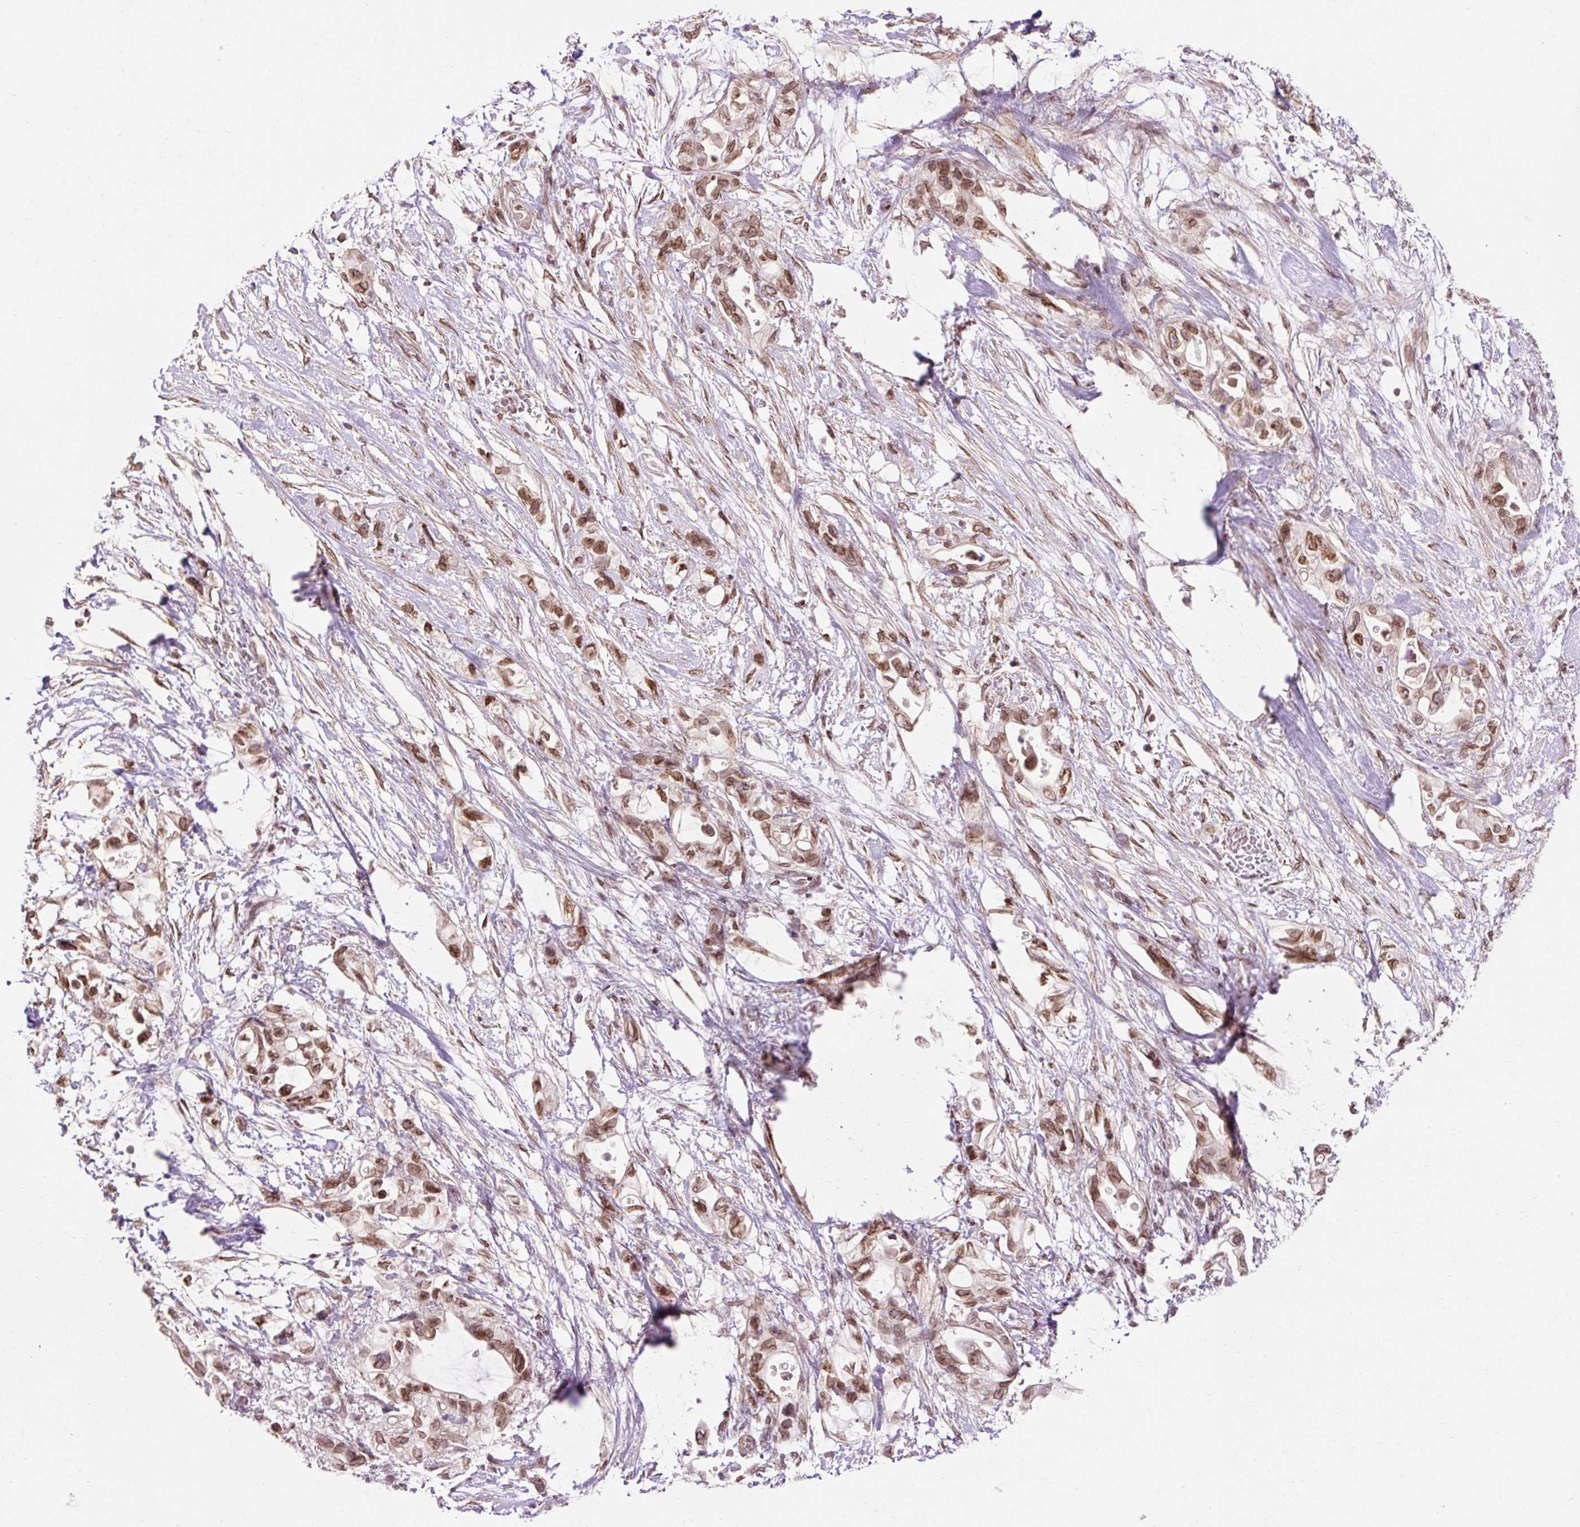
{"staining": {"intensity": "moderate", "quantity": ">75%", "location": "cytoplasmic/membranous,nuclear"}, "tissue": "pancreatic cancer", "cell_type": "Tumor cells", "image_type": "cancer", "snomed": [{"axis": "morphology", "description": "Adenocarcinoma, NOS"}, {"axis": "topography", "description": "Pancreas"}], "caption": "A medium amount of moderate cytoplasmic/membranous and nuclear expression is identified in approximately >75% of tumor cells in pancreatic cancer (adenocarcinoma) tissue.", "gene": "ZNF610", "patient": {"sex": "female", "age": 72}}